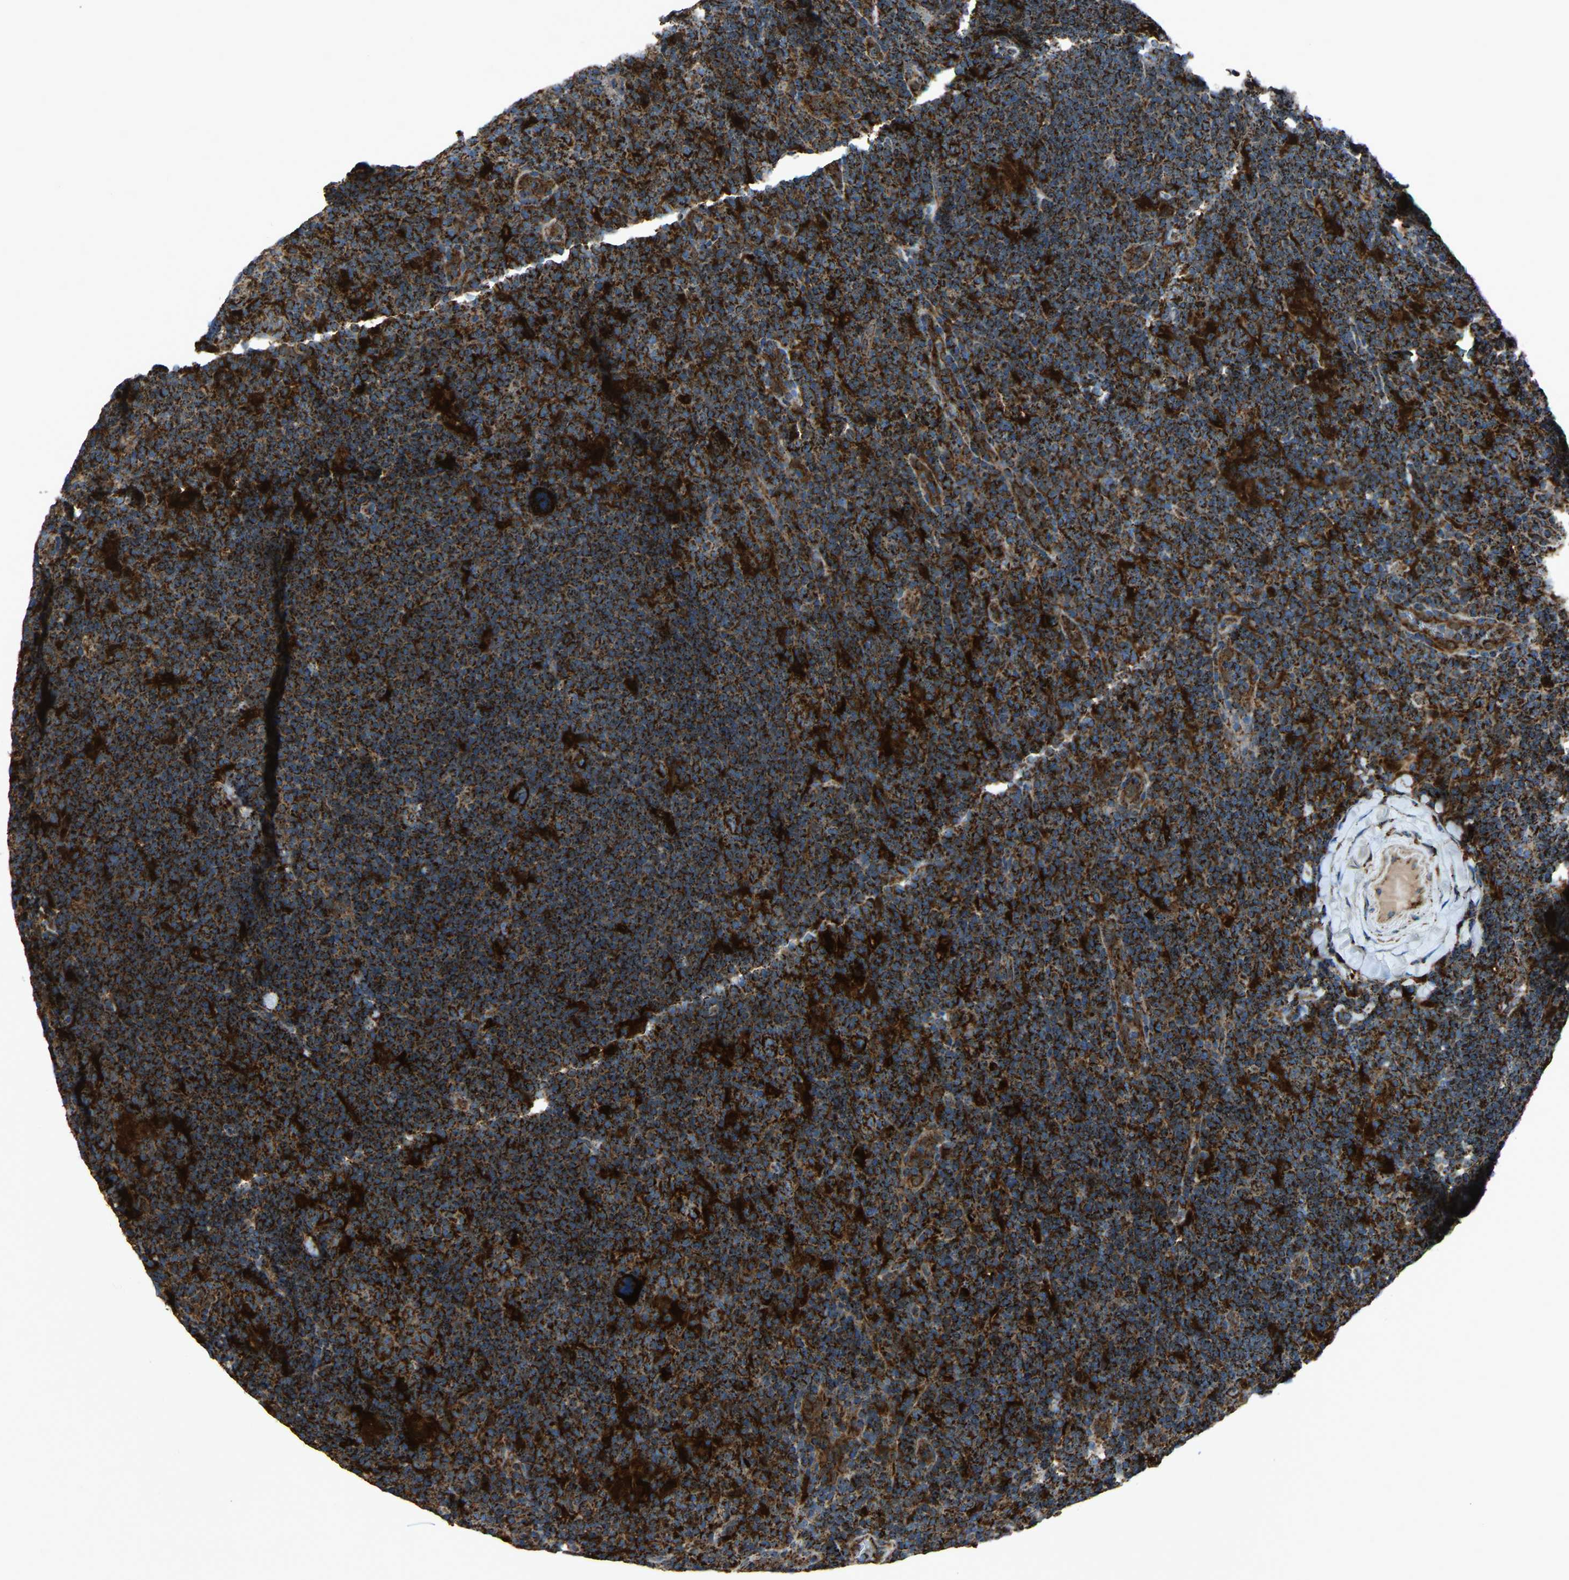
{"staining": {"intensity": "strong", "quantity": ">75%", "location": "cytoplasmic/membranous"}, "tissue": "lymphoma", "cell_type": "Tumor cells", "image_type": "cancer", "snomed": [{"axis": "morphology", "description": "Hodgkin's disease, NOS"}, {"axis": "topography", "description": "Lymph node"}], "caption": "Hodgkin's disease stained with a brown dye shows strong cytoplasmic/membranous positive expression in approximately >75% of tumor cells.", "gene": "AKR1A1", "patient": {"sex": "female", "age": 57}}